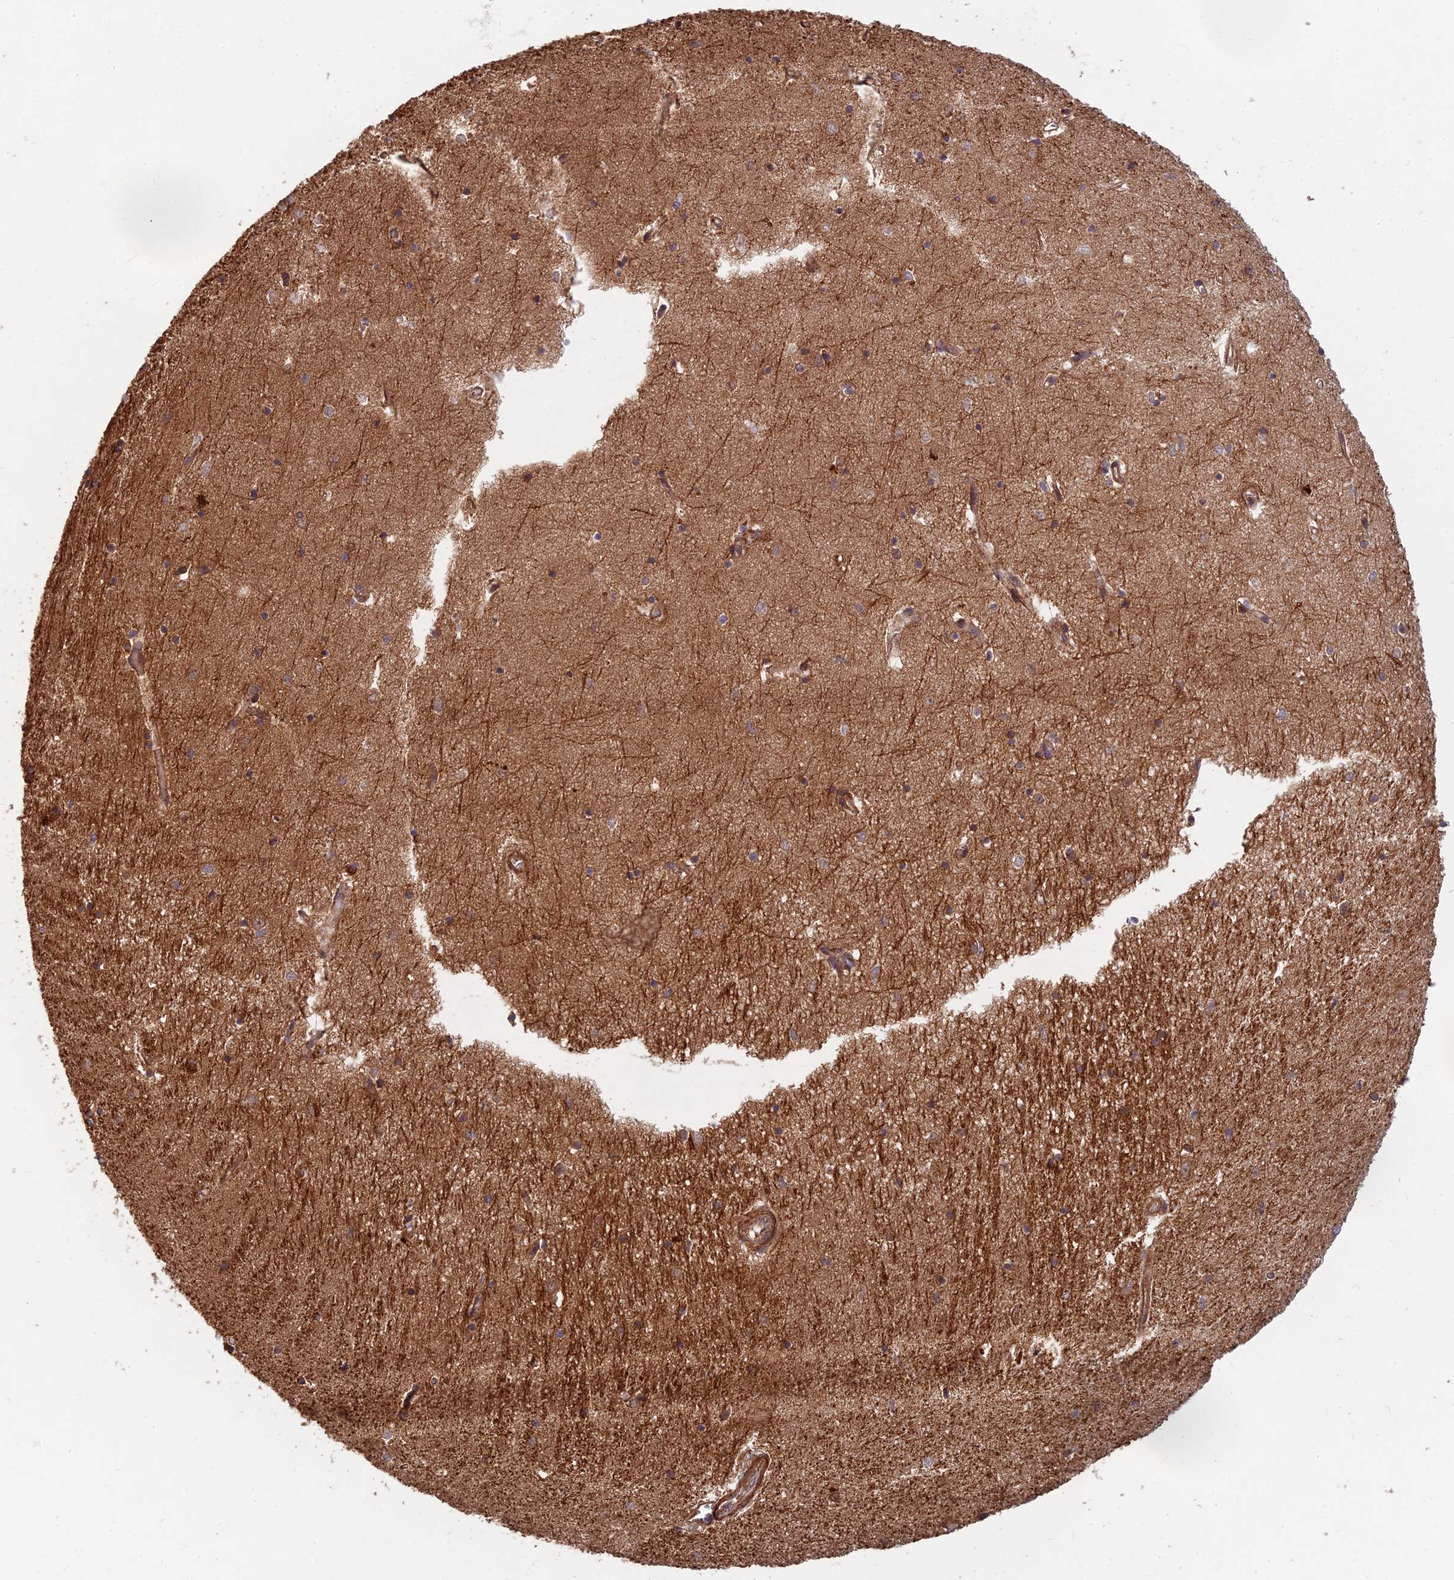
{"staining": {"intensity": "weak", "quantity": "25%-75%", "location": "cytoplasmic/membranous"}, "tissue": "hippocampus", "cell_type": "Glial cells", "image_type": "normal", "snomed": [{"axis": "morphology", "description": "Normal tissue, NOS"}, {"axis": "topography", "description": "Hippocampus"}], "caption": "This image displays IHC staining of normal hippocampus, with low weak cytoplasmic/membranous expression in approximately 25%-75% of glial cells.", "gene": "RELCH", "patient": {"sex": "female", "age": 64}}